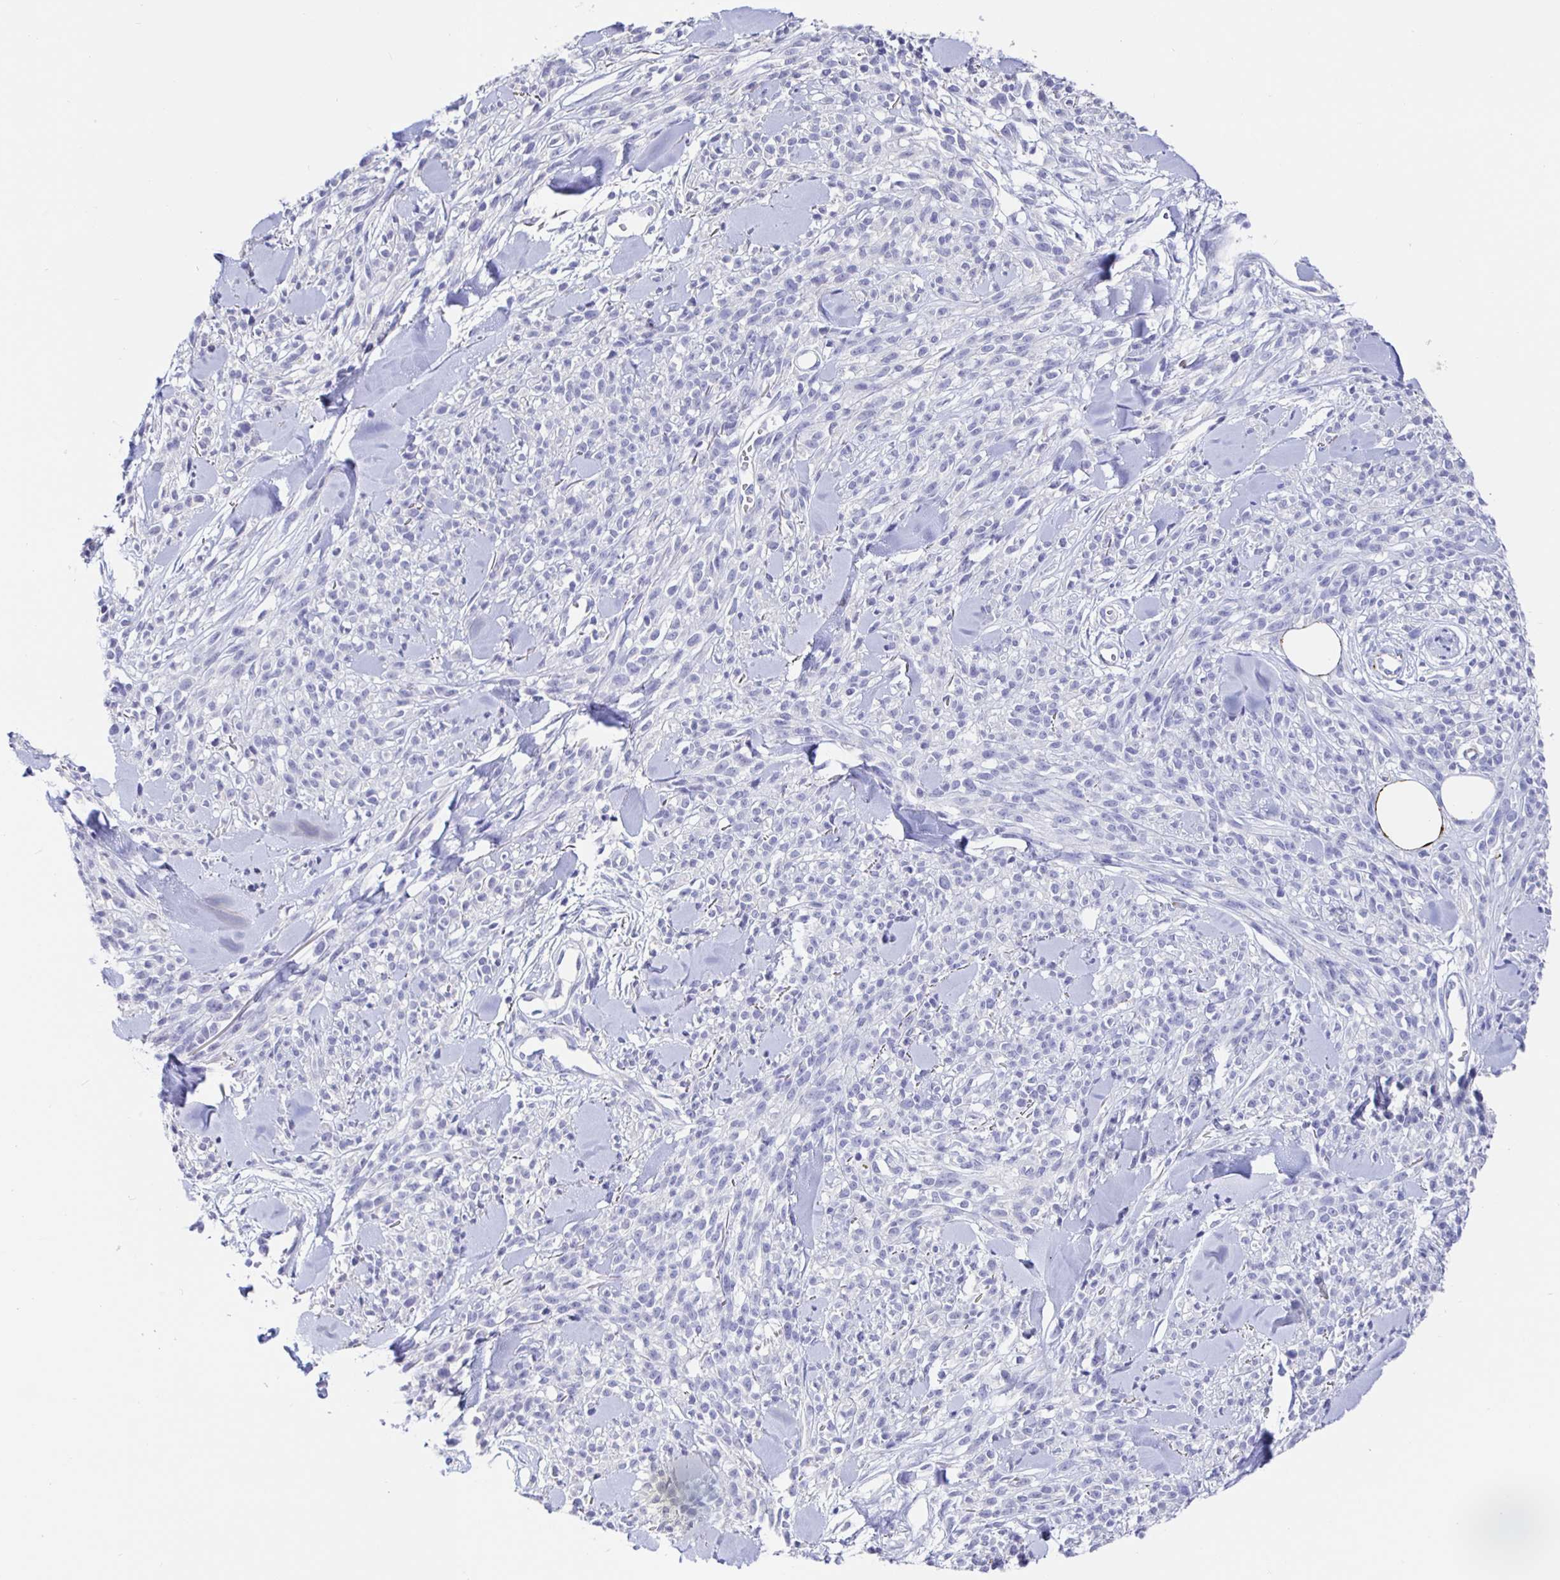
{"staining": {"intensity": "negative", "quantity": "none", "location": "none"}, "tissue": "melanoma", "cell_type": "Tumor cells", "image_type": "cancer", "snomed": [{"axis": "morphology", "description": "Malignant melanoma, NOS"}, {"axis": "topography", "description": "Skin"}, {"axis": "topography", "description": "Skin of trunk"}], "caption": "There is no significant staining in tumor cells of malignant melanoma.", "gene": "MAOA", "patient": {"sex": "male", "age": 74}}